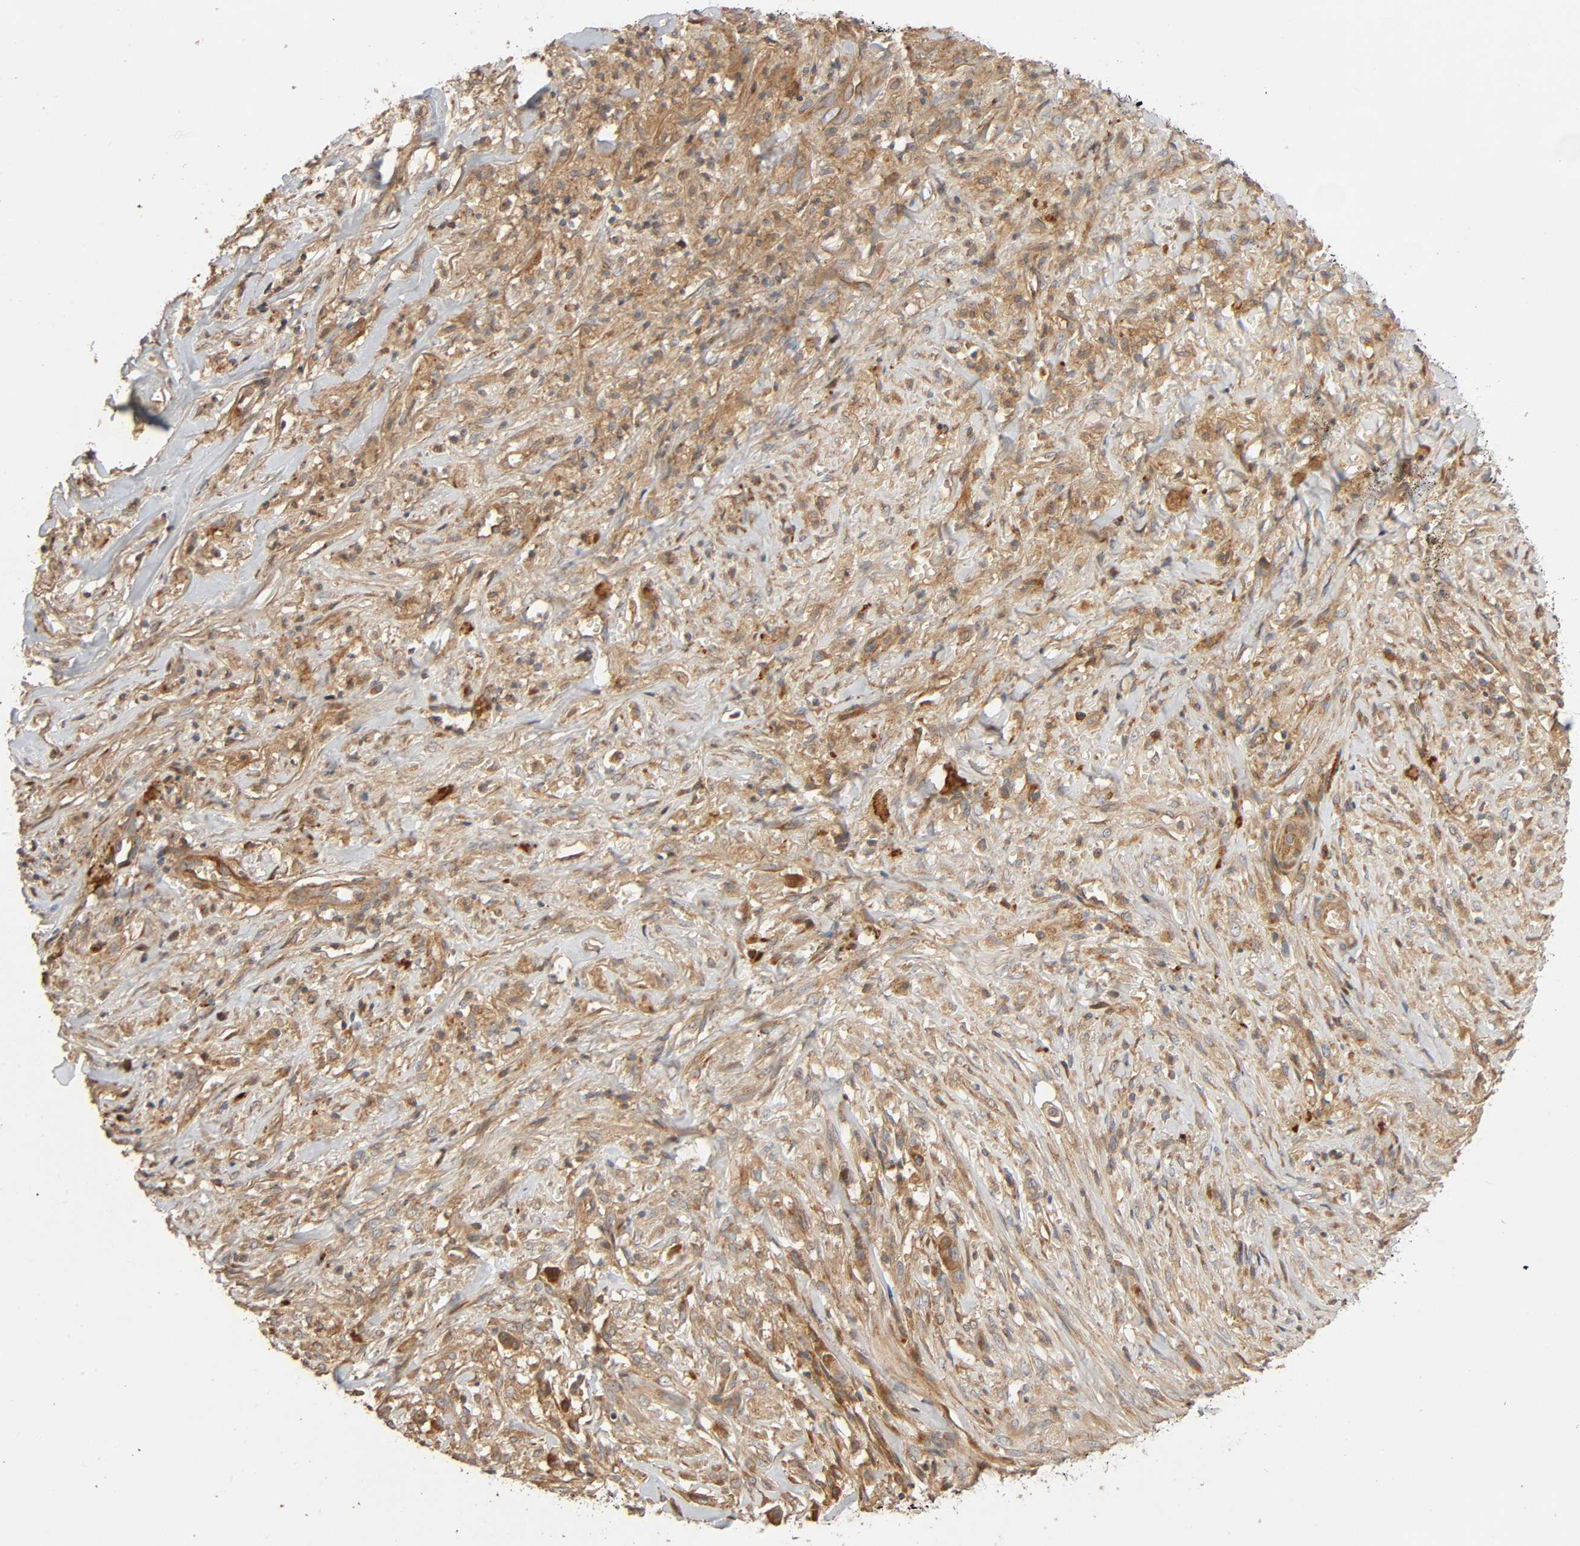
{"staining": {"intensity": "weak", "quantity": ">75%", "location": "cytoplasmic/membranous"}, "tissue": "liver cancer", "cell_type": "Tumor cells", "image_type": "cancer", "snomed": [{"axis": "morphology", "description": "Cholangiocarcinoma"}, {"axis": "topography", "description": "Liver"}], "caption": "Liver cancer was stained to show a protein in brown. There is low levels of weak cytoplasmic/membranous positivity in approximately >75% of tumor cells. (DAB (3,3'-diaminobenzidine) IHC with brightfield microscopy, high magnification).", "gene": "SGSM1", "patient": {"sex": "female", "age": 70}}